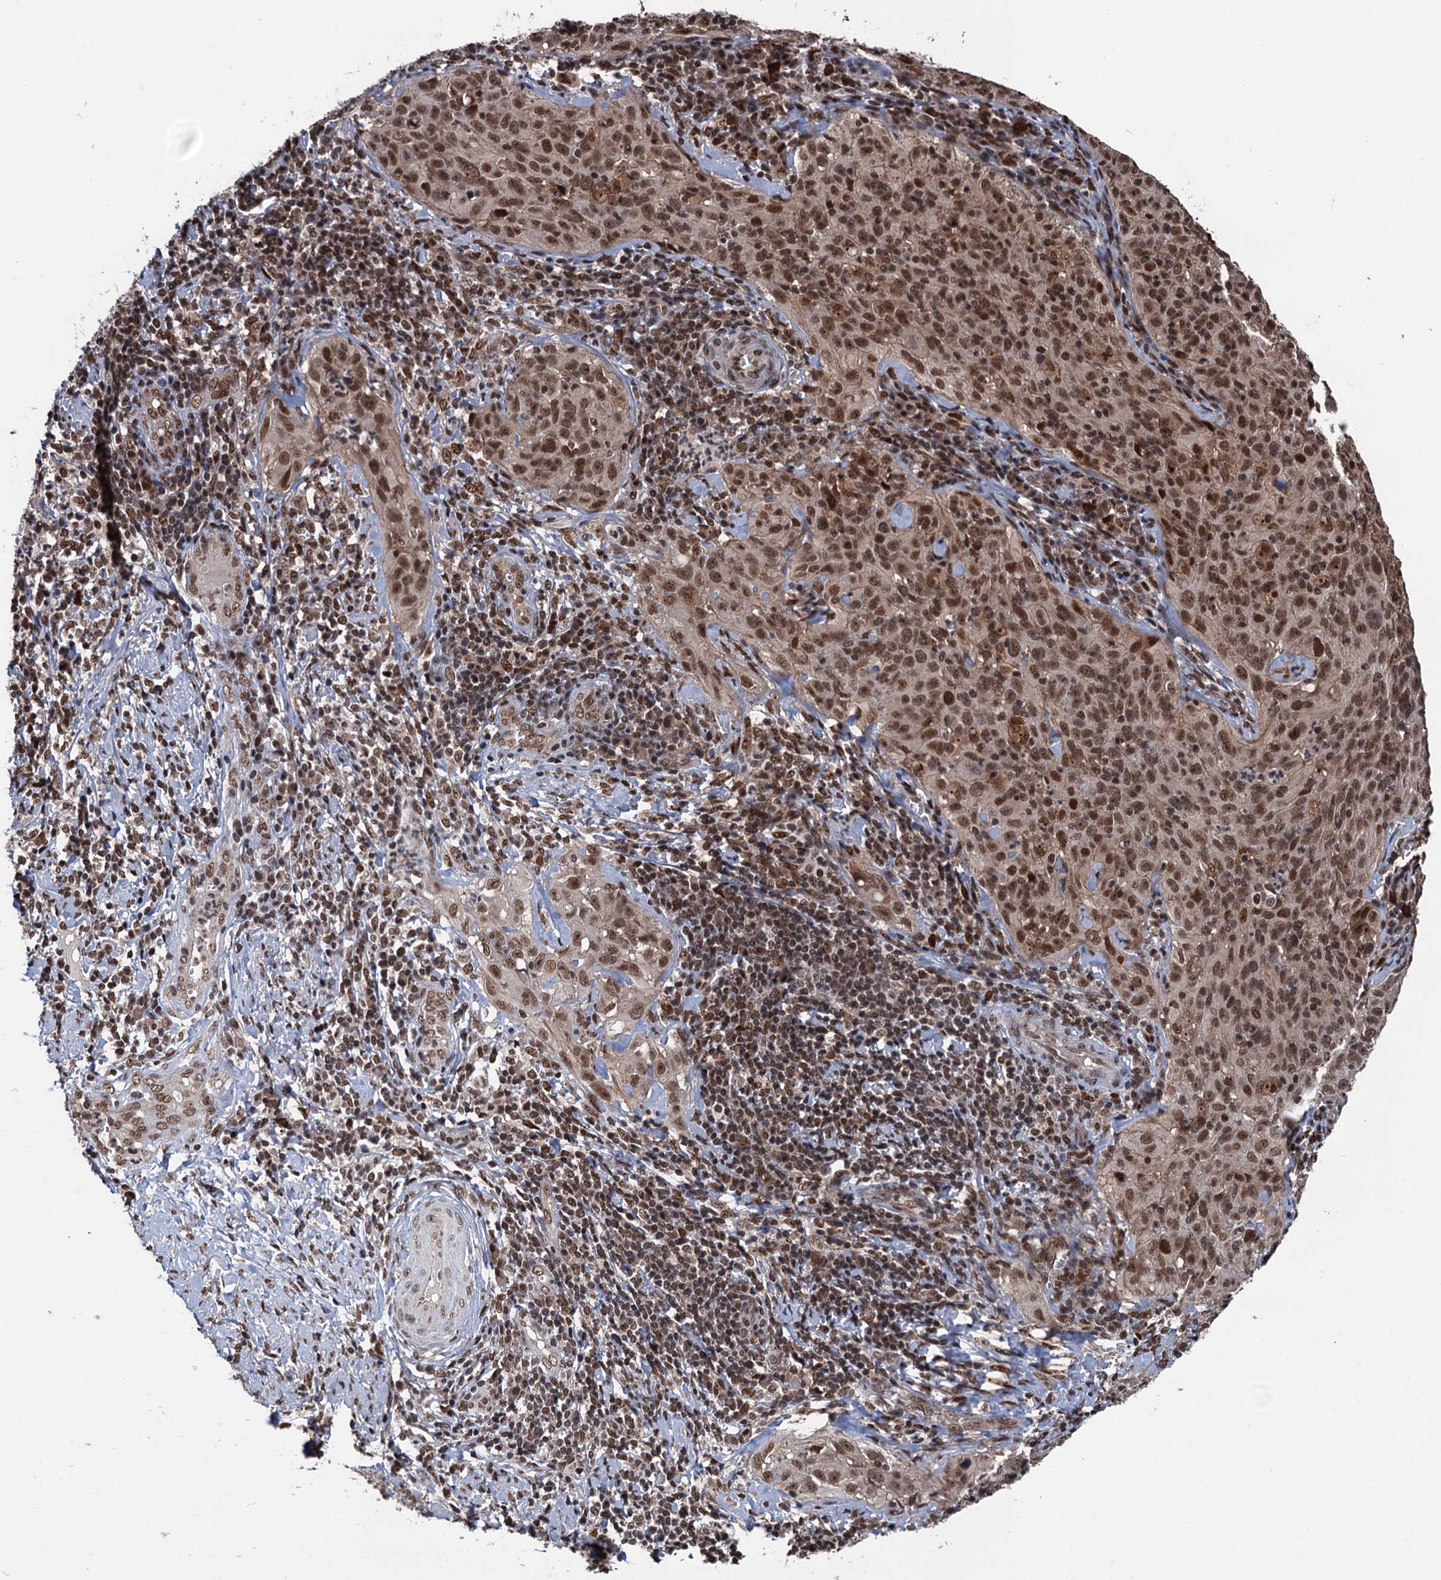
{"staining": {"intensity": "moderate", "quantity": ">75%", "location": "nuclear"}, "tissue": "cervical cancer", "cell_type": "Tumor cells", "image_type": "cancer", "snomed": [{"axis": "morphology", "description": "Normal tissue, NOS"}, {"axis": "morphology", "description": "Squamous cell carcinoma, NOS"}, {"axis": "topography", "description": "Cervix"}], "caption": "IHC of squamous cell carcinoma (cervical) displays medium levels of moderate nuclear staining in approximately >75% of tumor cells. Nuclei are stained in blue.", "gene": "RASSF4", "patient": {"sex": "female", "age": 31}}